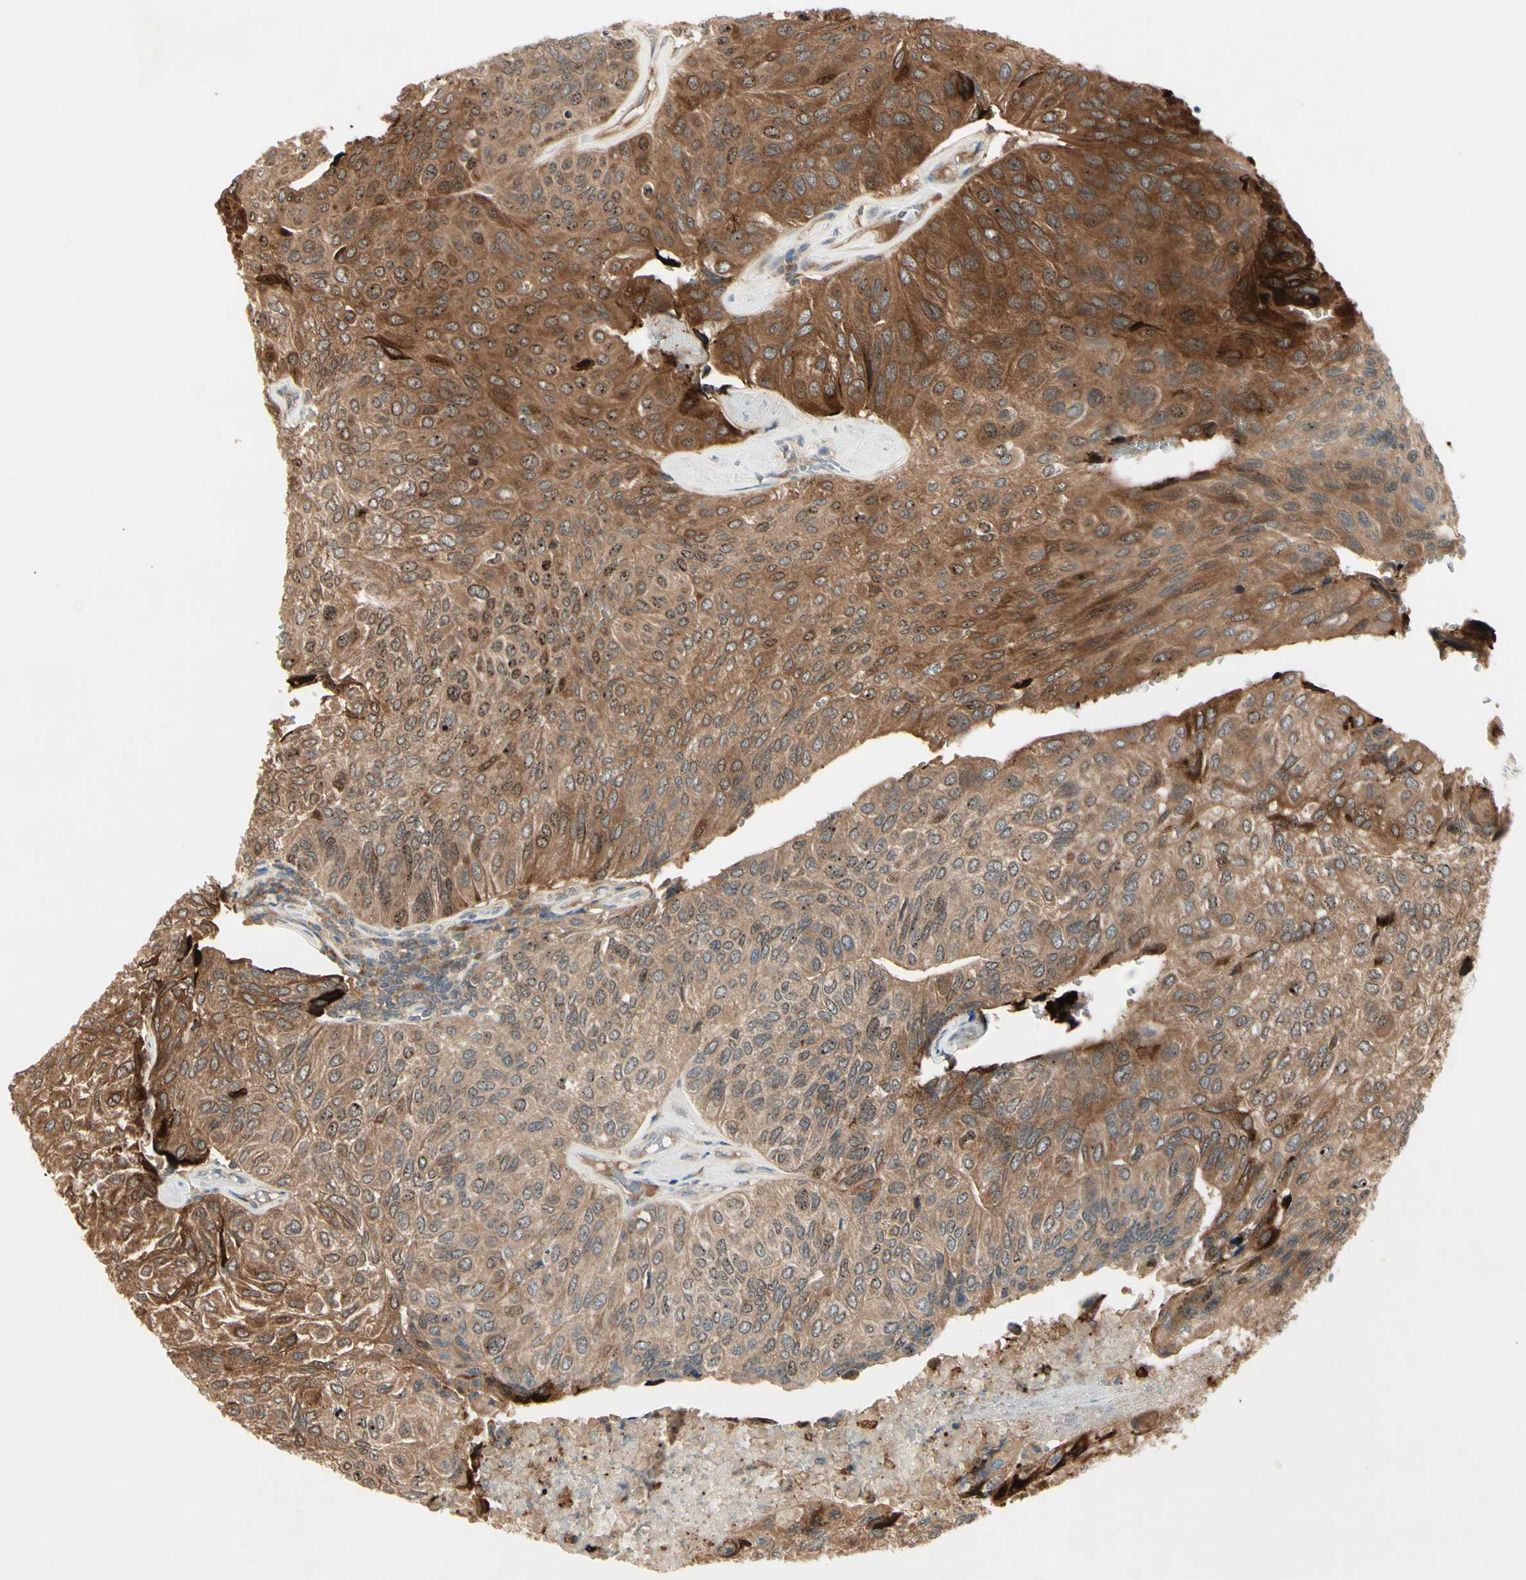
{"staining": {"intensity": "strong", "quantity": ">75%", "location": "cytoplasmic/membranous"}, "tissue": "urothelial cancer", "cell_type": "Tumor cells", "image_type": "cancer", "snomed": [{"axis": "morphology", "description": "Urothelial carcinoma, High grade"}, {"axis": "topography", "description": "Urinary bladder"}], "caption": "This is an image of immunohistochemistry staining of urothelial carcinoma (high-grade), which shows strong positivity in the cytoplasmic/membranous of tumor cells.", "gene": "FHDC1", "patient": {"sex": "male", "age": 66}}